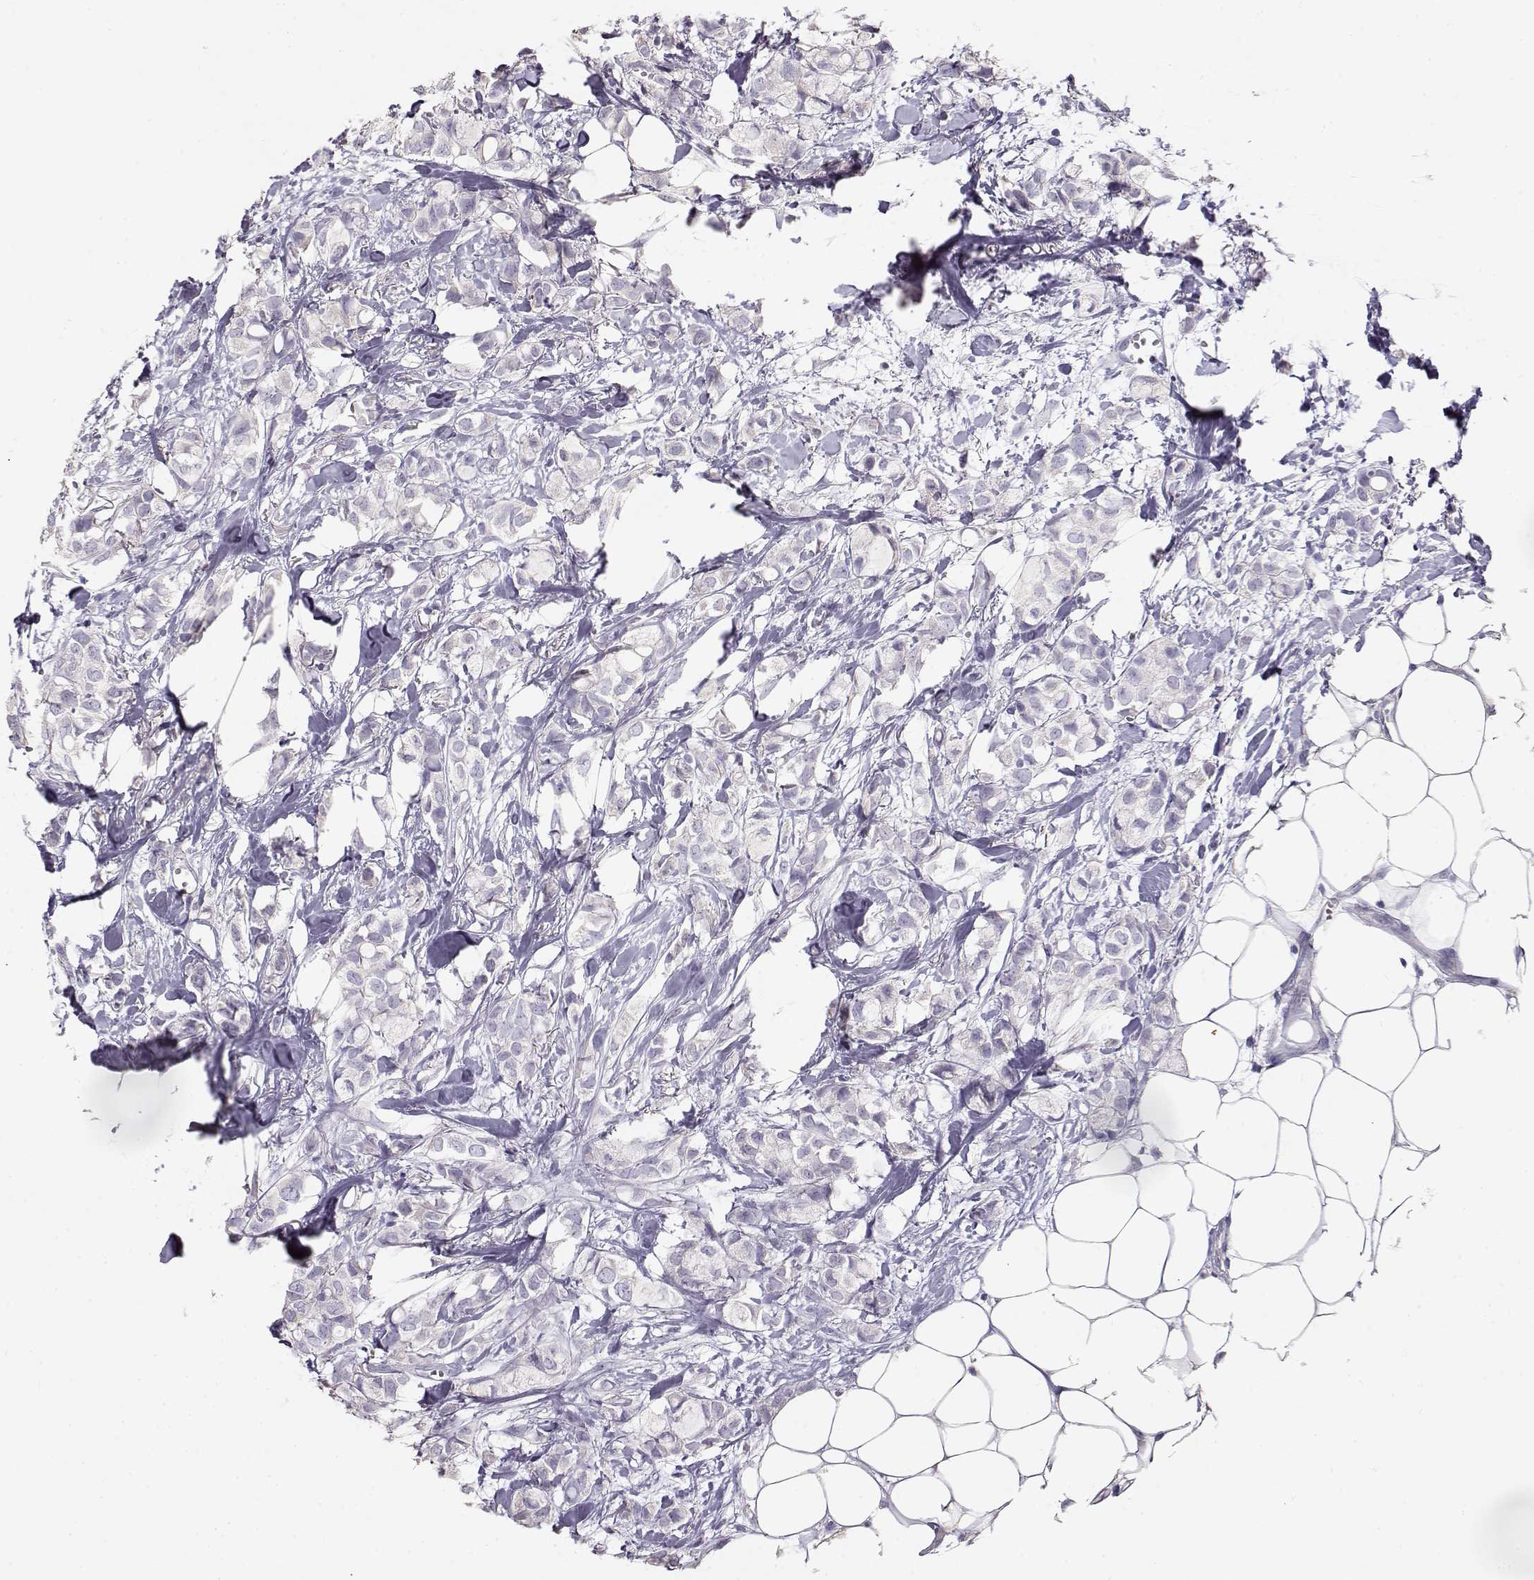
{"staining": {"intensity": "negative", "quantity": "none", "location": "none"}, "tissue": "breast cancer", "cell_type": "Tumor cells", "image_type": "cancer", "snomed": [{"axis": "morphology", "description": "Duct carcinoma"}, {"axis": "topography", "description": "Breast"}], "caption": "Immunohistochemistry histopathology image of neoplastic tissue: breast cancer stained with DAB (3,3'-diaminobenzidine) demonstrates no significant protein positivity in tumor cells. (DAB (3,3'-diaminobenzidine) immunohistochemistry (IHC) with hematoxylin counter stain).", "gene": "GLIPR1L2", "patient": {"sex": "female", "age": 85}}